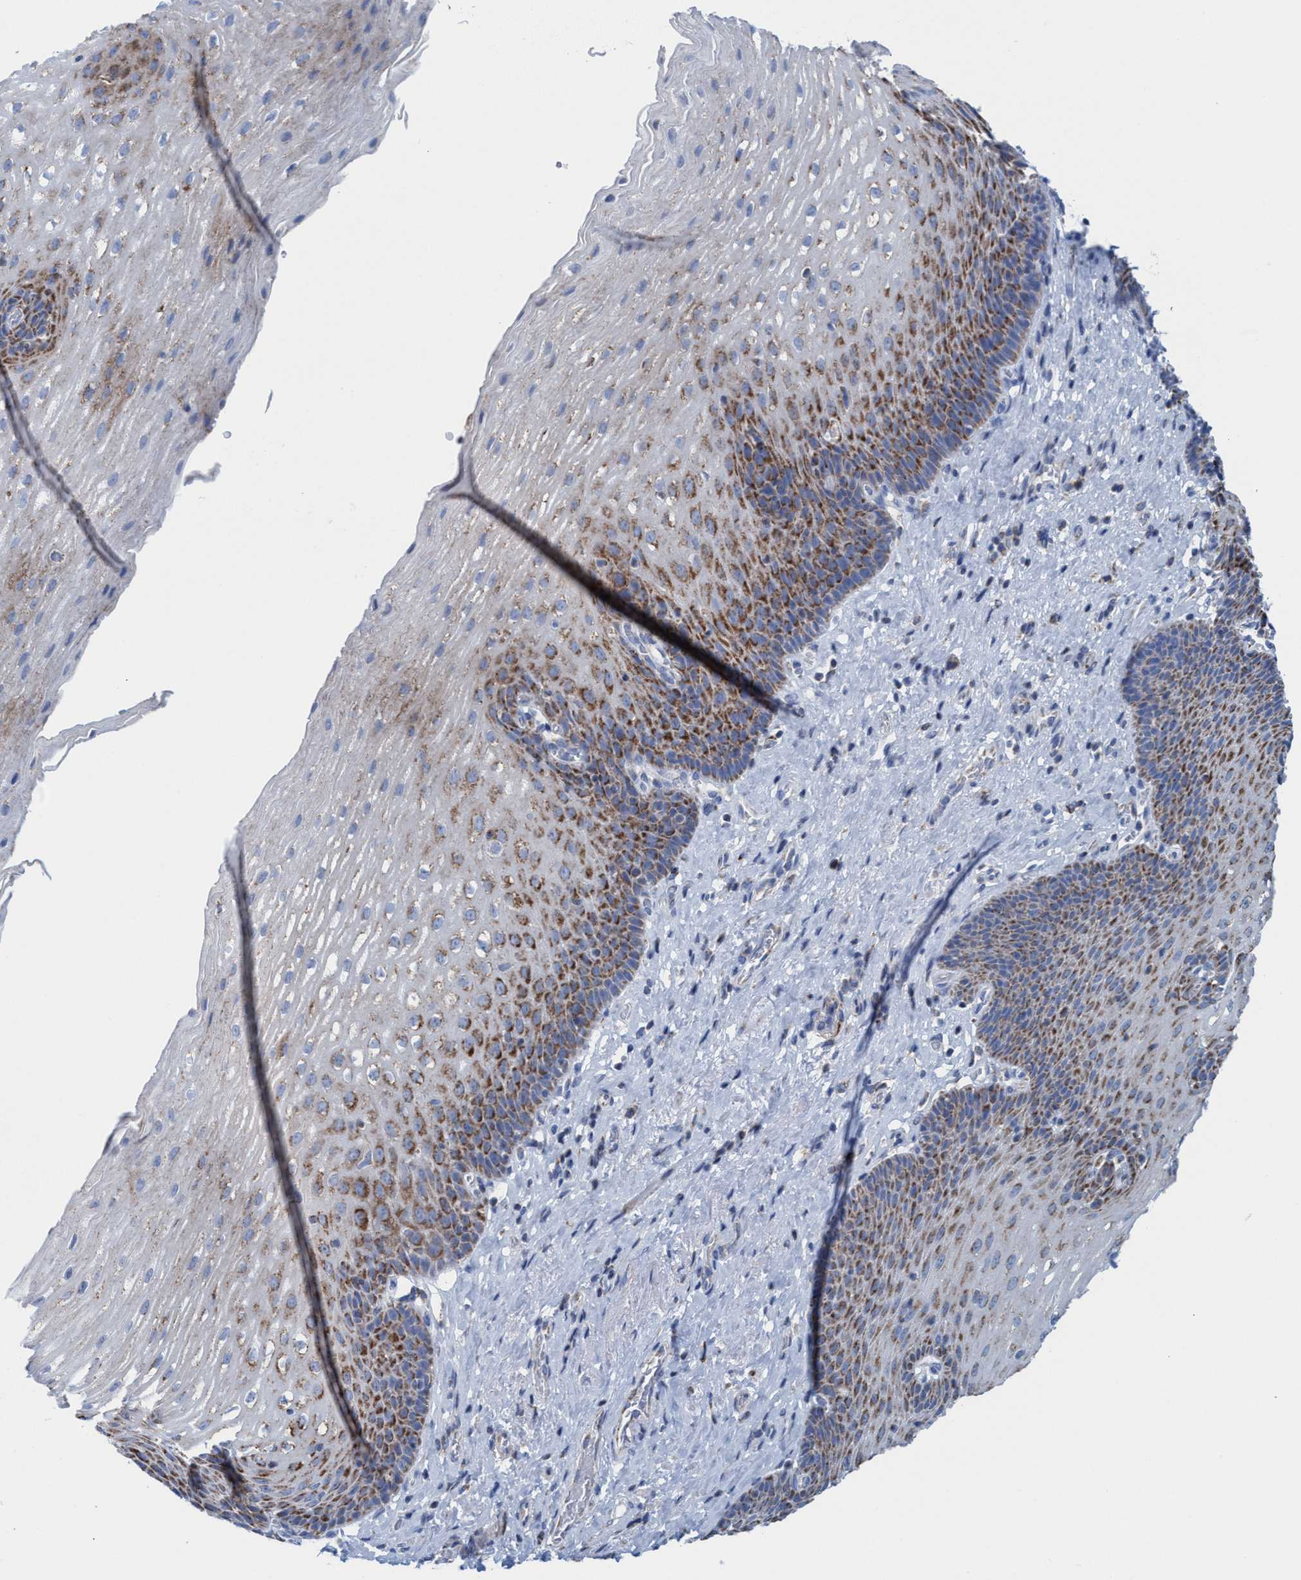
{"staining": {"intensity": "moderate", "quantity": "25%-75%", "location": "cytoplasmic/membranous"}, "tissue": "esophagus", "cell_type": "Squamous epithelial cells", "image_type": "normal", "snomed": [{"axis": "morphology", "description": "Normal tissue, NOS"}, {"axis": "topography", "description": "Esophagus"}], "caption": "Moderate cytoplasmic/membranous protein staining is identified in approximately 25%-75% of squamous epithelial cells in esophagus. (DAB = brown stain, brightfield microscopy at high magnification).", "gene": "GGA3", "patient": {"sex": "male", "age": 48}}